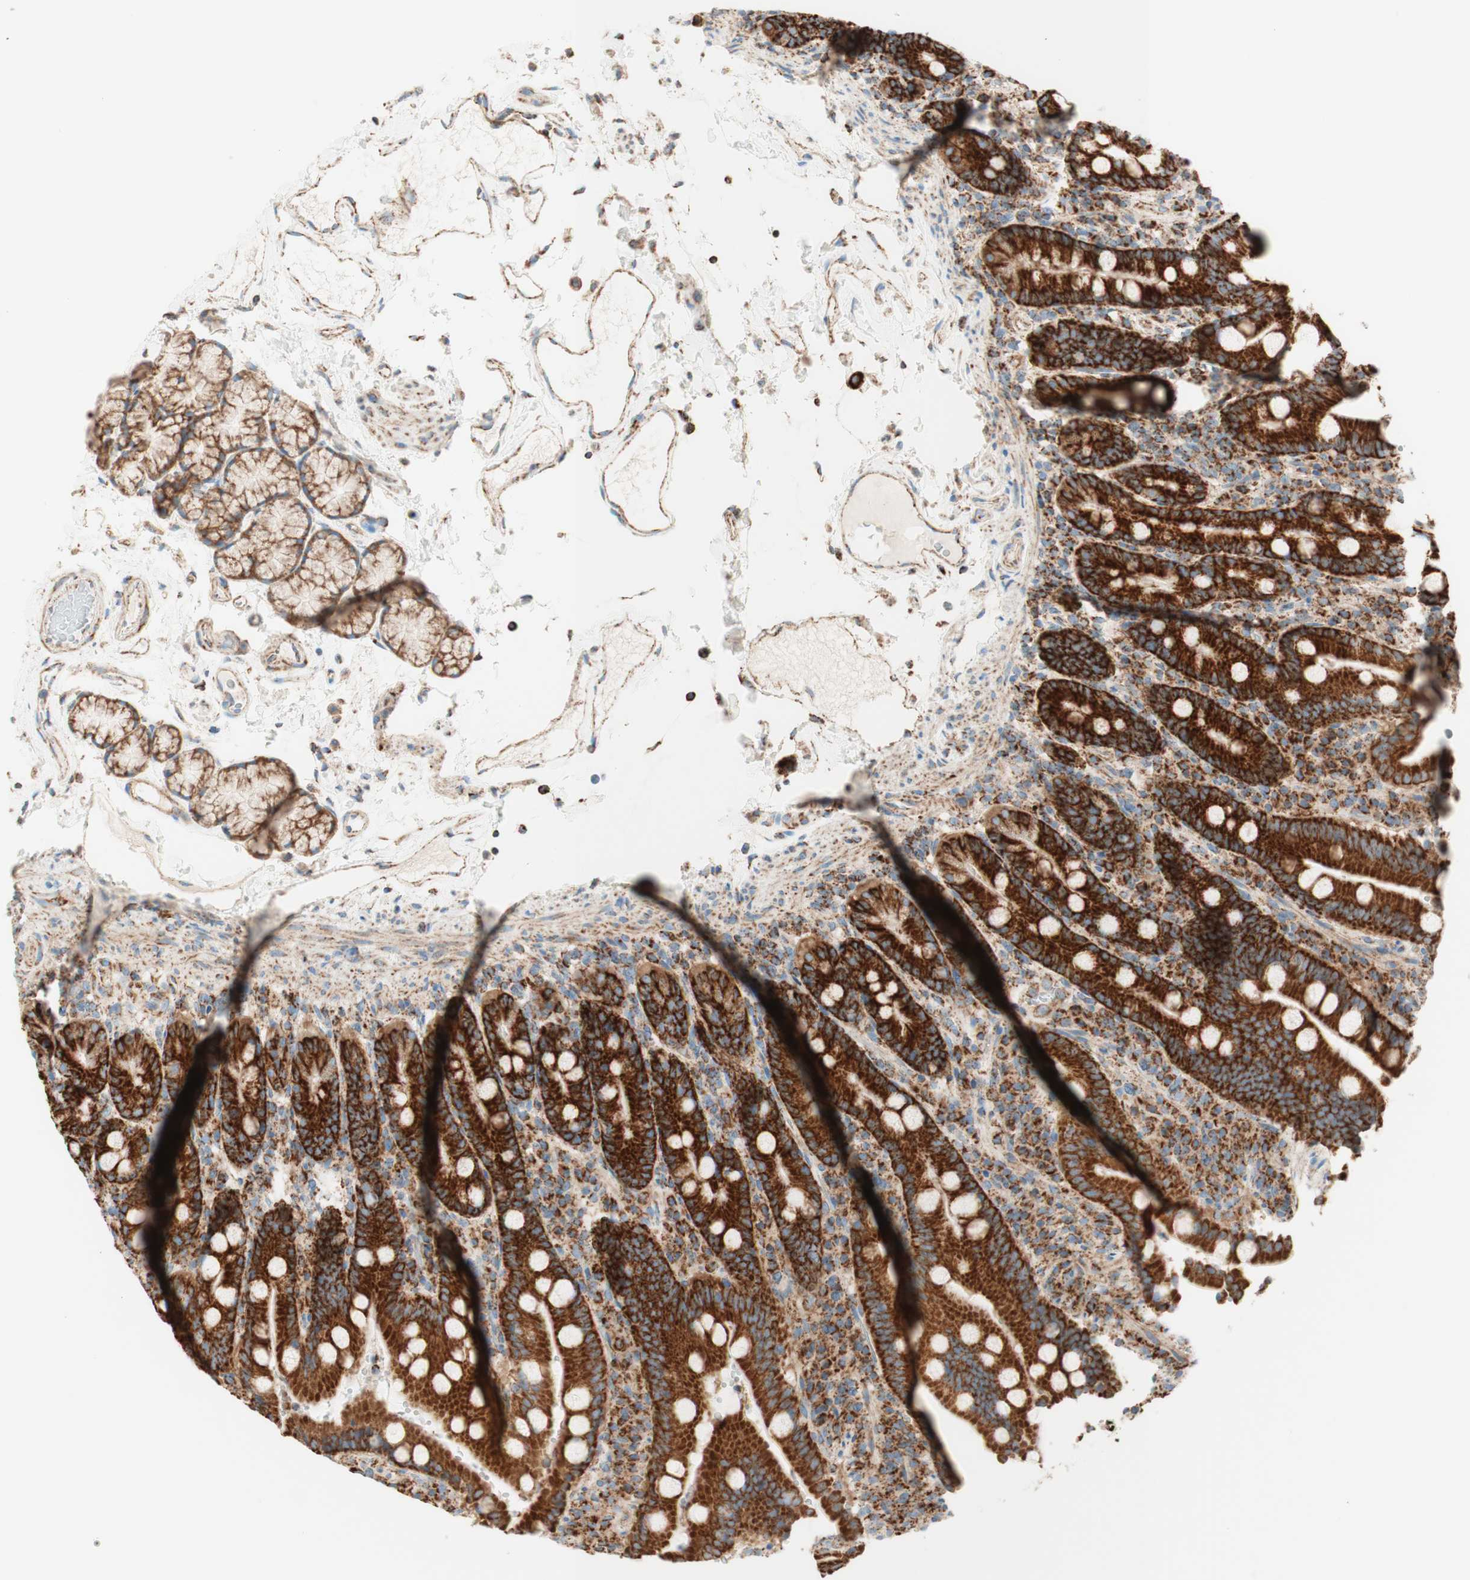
{"staining": {"intensity": "strong", "quantity": ">75%", "location": "cytoplasmic/membranous"}, "tissue": "duodenum", "cell_type": "Glandular cells", "image_type": "normal", "snomed": [{"axis": "morphology", "description": "Normal tissue, NOS"}, {"axis": "topography", "description": "Small intestine, NOS"}], "caption": "Benign duodenum was stained to show a protein in brown. There is high levels of strong cytoplasmic/membranous positivity in about >75% of glandular cells.", "gene": "TOMM20", "patient": {"sex": "female", "age": 71}}